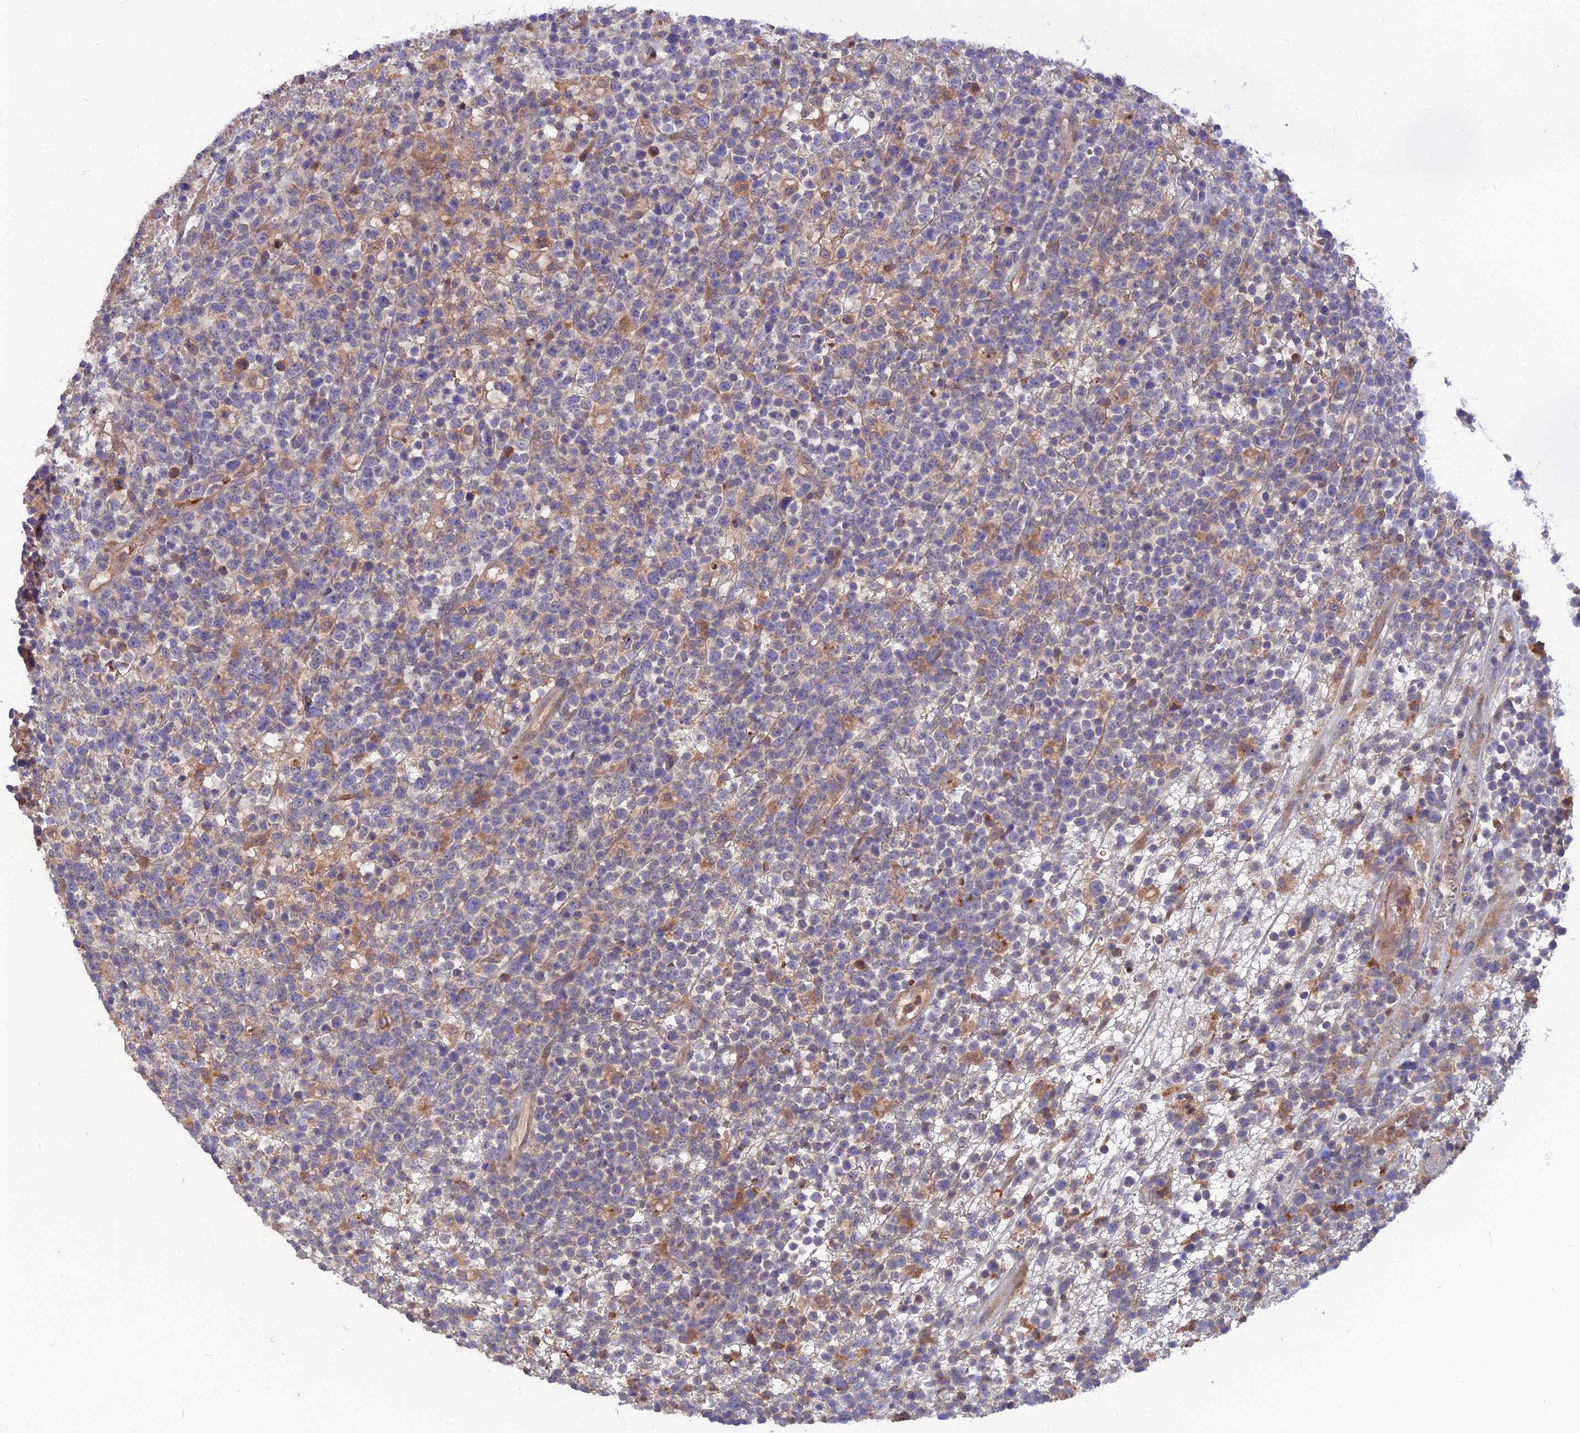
{"staining": {"intensity": "negative", "quantity": "none", "location": "none"}, "tissue": "lymphoma", "cell_type": "Tumor cells", "image_type": "cancer", "snomed": [{"axis": "morphology", "description": "Malignant lymphoma, non-Hodgkin's type, High grade"}, {"axis": "topography", "description": "Colon"}], "caption": "This is an immunohistochemistry (IHC) photomicrograph of human malignant lymphoma, non-Hodgkin's type (high-grade). There is no positivity in tumor cells.", "gene": "FAM151B", "patient": {"sex": "female", "age": 53}}